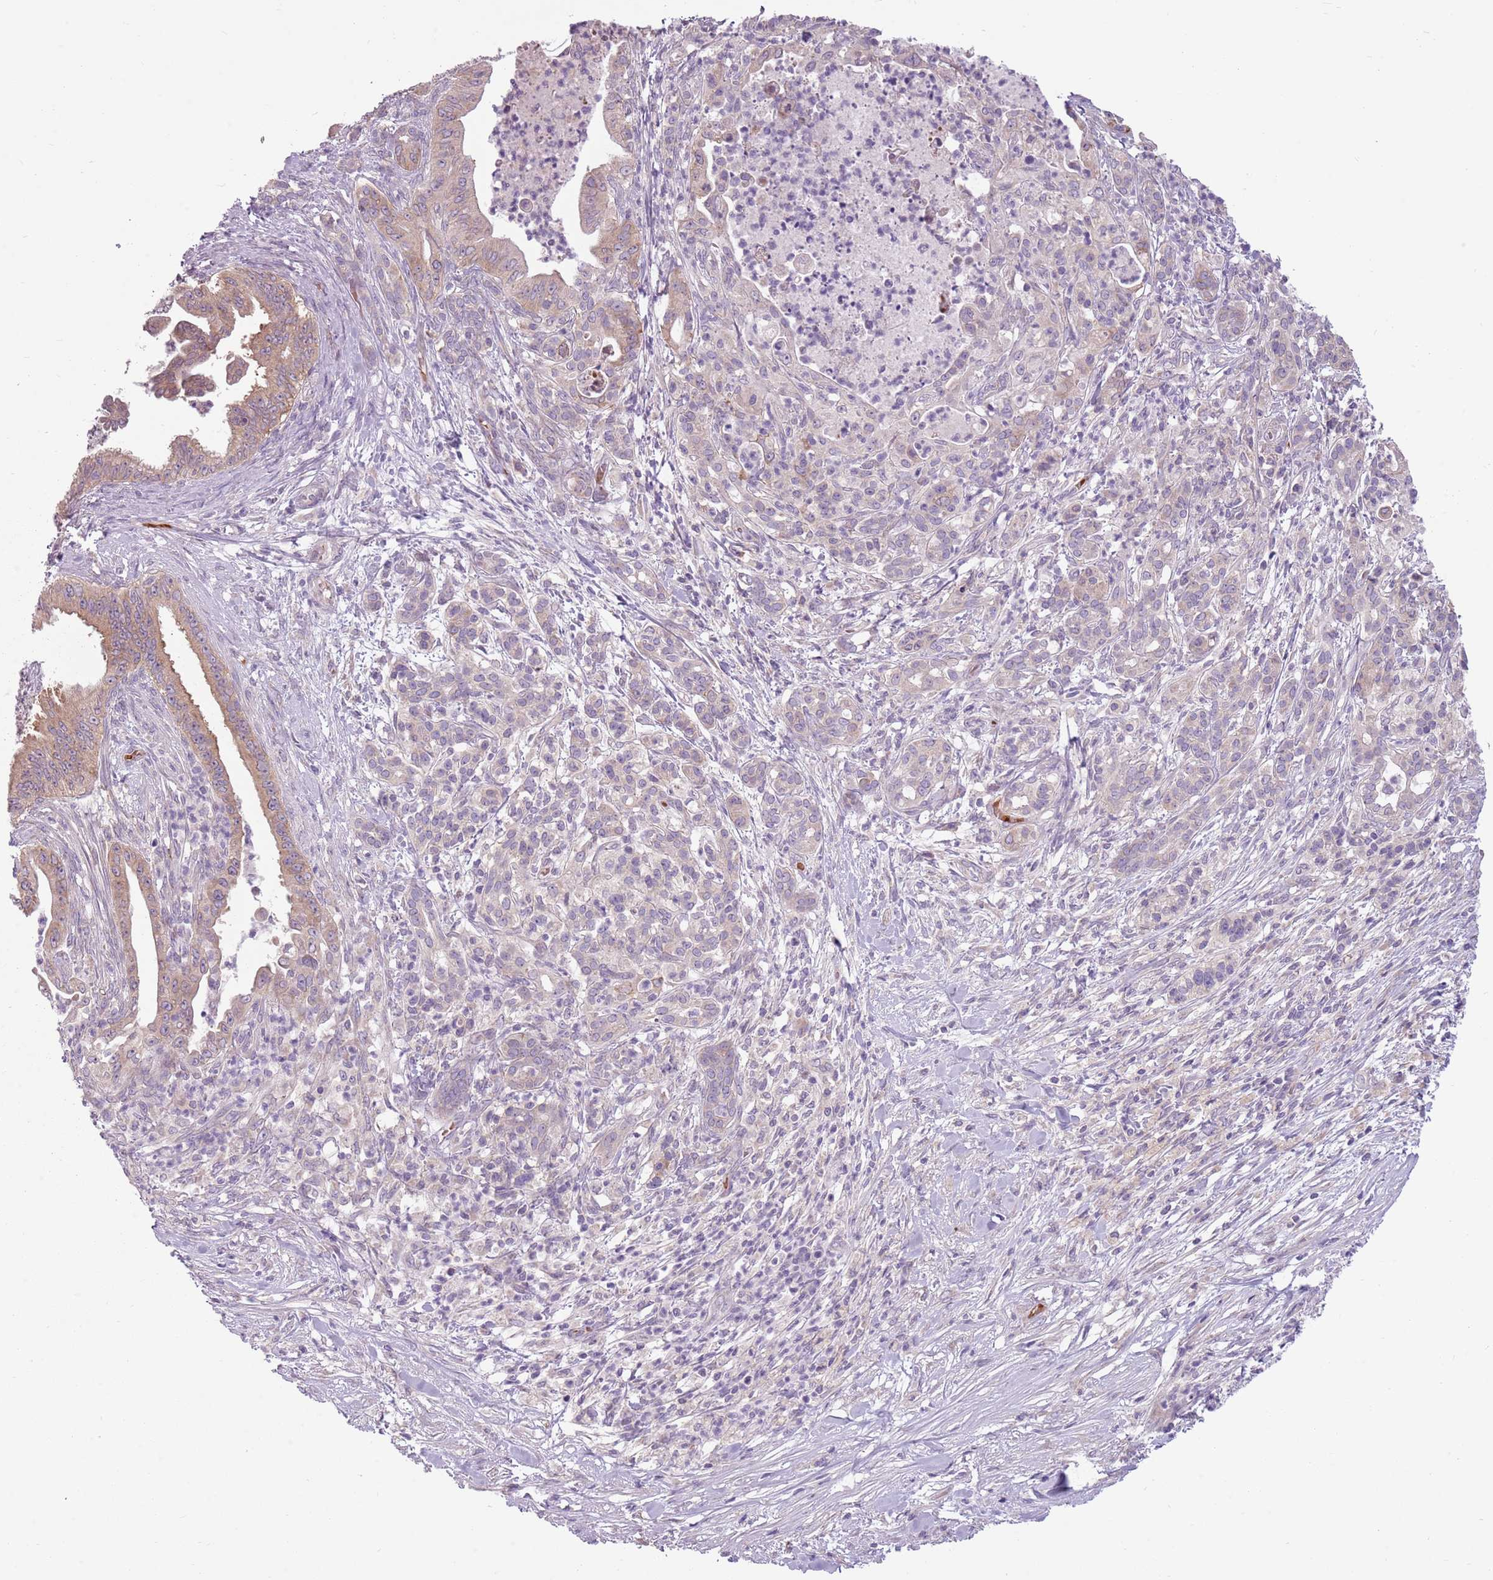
{"staining": {"intensity": "moderate", "quantity": "25%-75%", "location": "cytoplasmic/membranous"}, "tissue": "pancreatic cancer", "cell_type": "Tumor cells", "image_type": "cancer", "snomed": [{"axis": "morphology", "description": "Adenocarcinoma, NOS"}, {"axis": "topography", "description": "Pancreas"}], "caption": "Protein staining demonstrates moderate cytoplasmic/membranous expression in about 25%-75% of tumor cells in adenocarcinoma (pancreatic). Nuclei are stained in blue.", "gene": "HSPA14", "patient": {"sex": "male", "age": 58}}